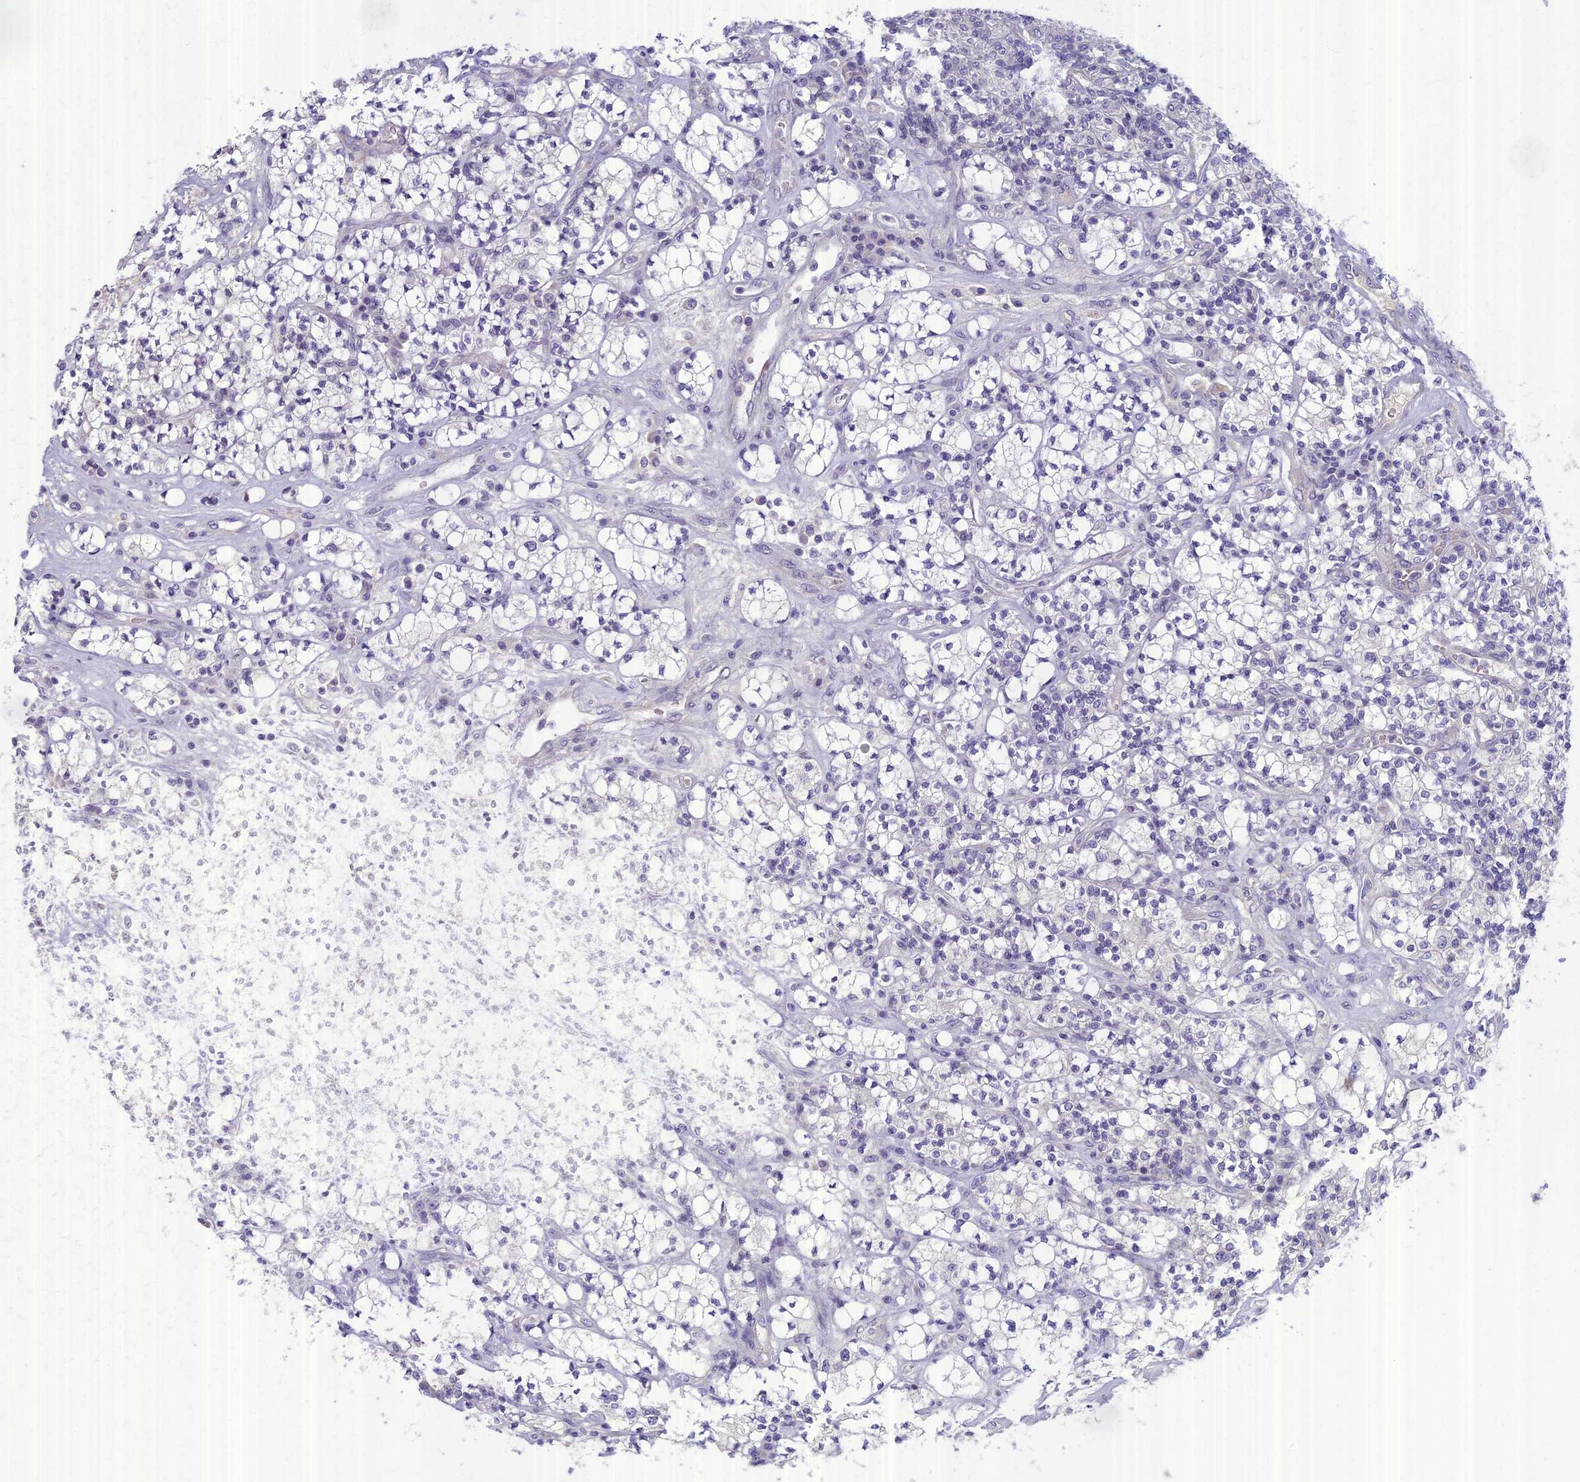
{"staining": {"intensity": "negative", "quantity": "none", "location": "none"}, "tissue": "renal cancer", "cell_type": "Tumor cells", "image_type": "cancer", "snomed": [{"axis": "morphology", "description": "Adenocarcinoma, NOS"}, {"axis": "topography", "description": "Kidney"}], "caption": "Immunohistochemical staining of human adenocarcinoma (renal) demonstrates no significant expression in tumor cells.", "gene": "AP4E1", "patient": {"sex": "male", "age": 77}}